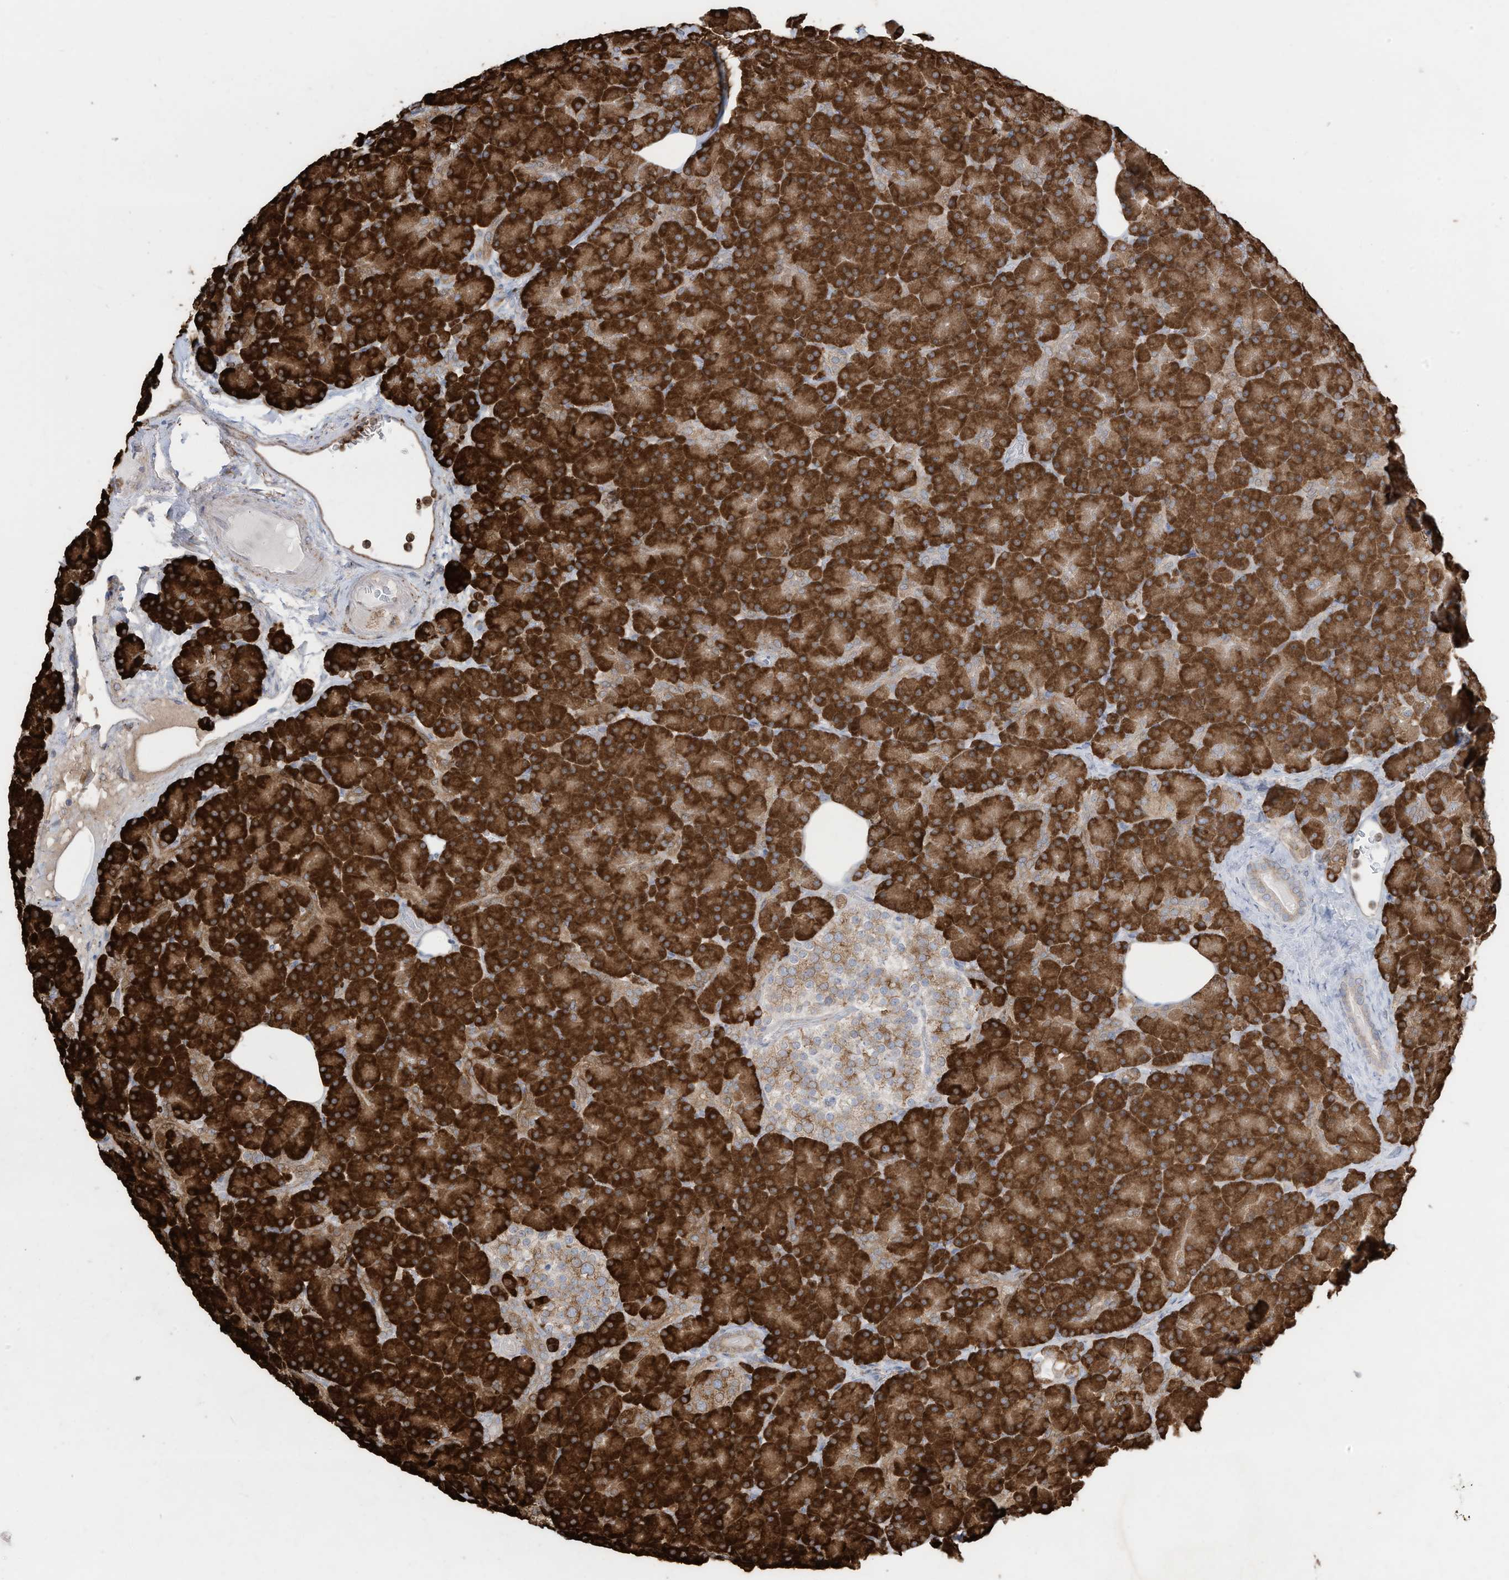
{"staining": {"intensity": "strong", "quantity": ">75%", "location": "cytoplasmic/membranous"}, "tissue": "pancreas", "cell_type": "Exocrine glandular cells", "image_type": "normal", "snomed": [{"axis": "morphology", "description": "Normal tissue, NOS"}, {"axis": "topography", "description": "Pancreas"}], "caption": "Strong cytoplasmic/membranous expression is present in approximately >75% of exocrine glandular cells in unremarkable pancreas. Using DAB (3,3'-diaminobenzidine) (brown) and hematoxylin (blue) stains, captured at high magnification using brightfield microscopy.", "gene": "ZNF354C", "patient": {"sex": "female", "age": 43}}